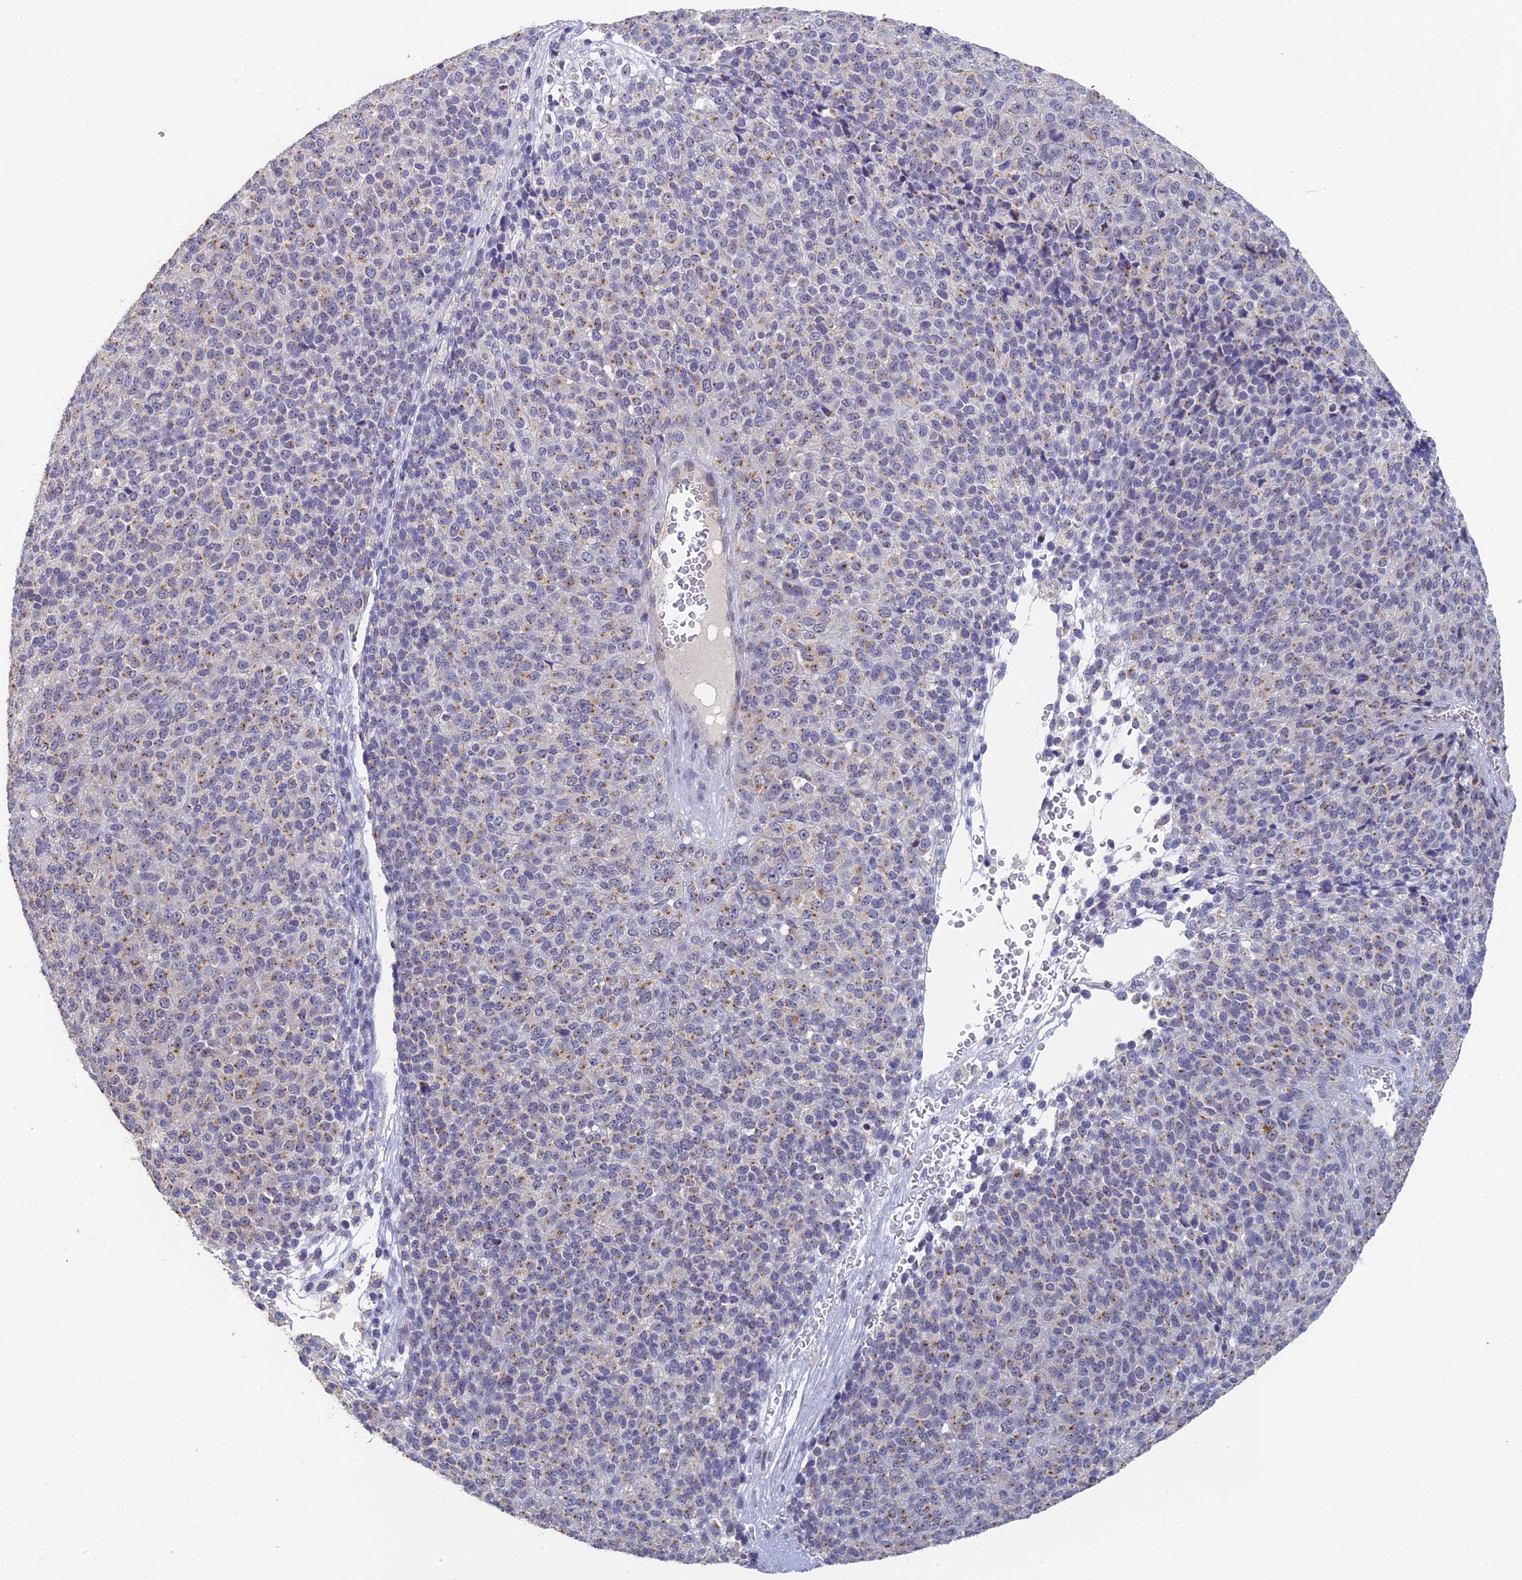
{"staining": {"intensity": "moderate", "quantity": ">75%", "location": "cytoplasmic/membranous"}, "tissue": "melanoma", "cell_type": "Tumor cells", "image_type": "cancer", "snomed": [{"axis": "morphology", "description": "Malignant melanoma, Metastatic site"}, {"axis": "topography", "description": "Brain"}], "caption": "Immunohistochemical staining of malignant melanoma (metastatic site) exhibits medium levels of moderate cytoplasmic/membranous expression in about >75% of tumor cells.", "gene": "GPATCH1", "patient": {"sex": "female", "age": 56}}